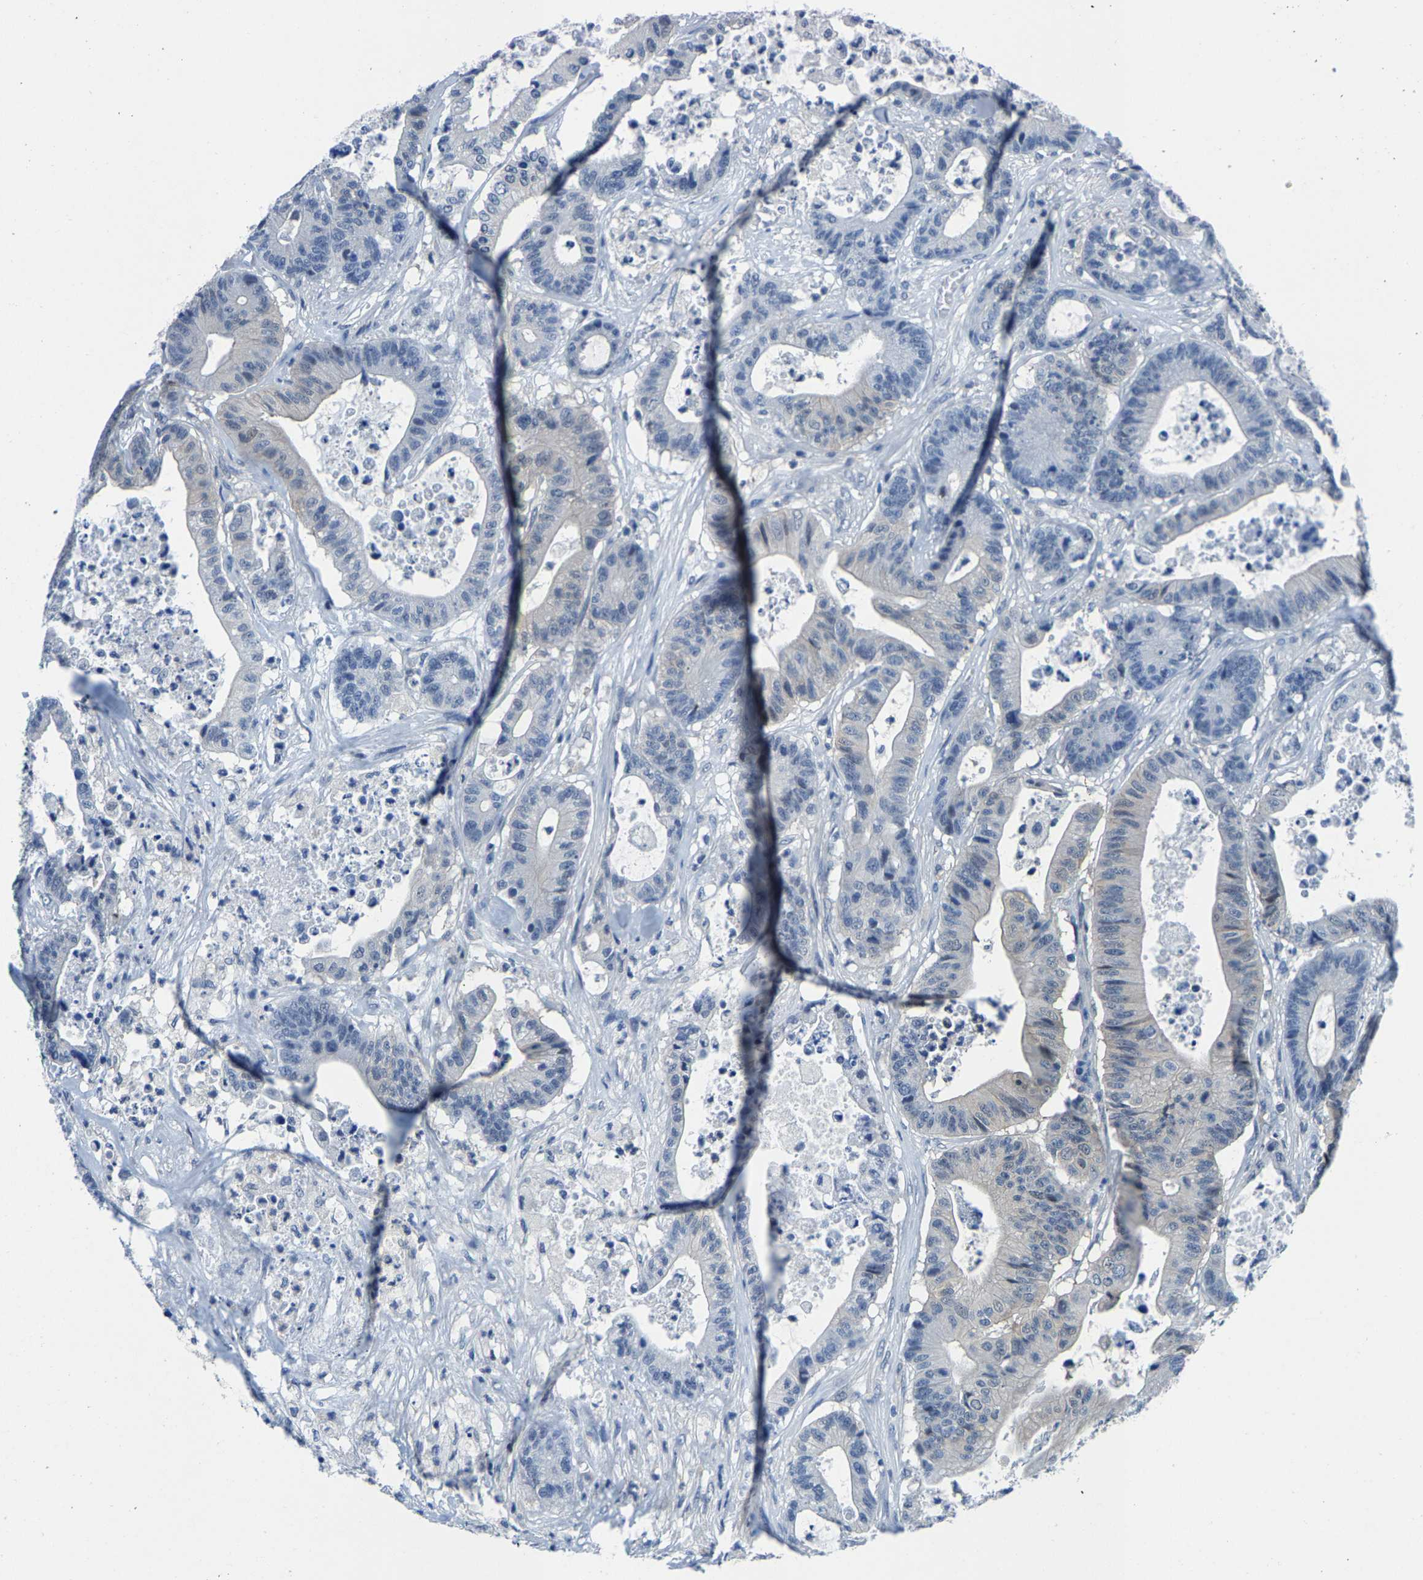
{"staining": {"intensity": "negative", "quantity": "none", "location": "none"}, "tissue": "colorectal cancer", "cell_type": "Tumor cells", "image_type": "cancer", "snomed": [{"axis": "morphology", "description": "Adenocarcinoma, NOS"}, {"axis": "topography", "description": "Colon"}], "caption": "Colorectal cancer (adenocarcinoma) was stained to show a protein in brown. There is no significant expression in tumor cells. (Stains: DAB (3,3'-diaminobenzidine) immunohistochemistry (IHC) with hematoxylin counter stain, Microscopy: brightfield microscopy at high magnification).", "gene": "SSH3", "patient": {"sex": "female", "age": 84}}